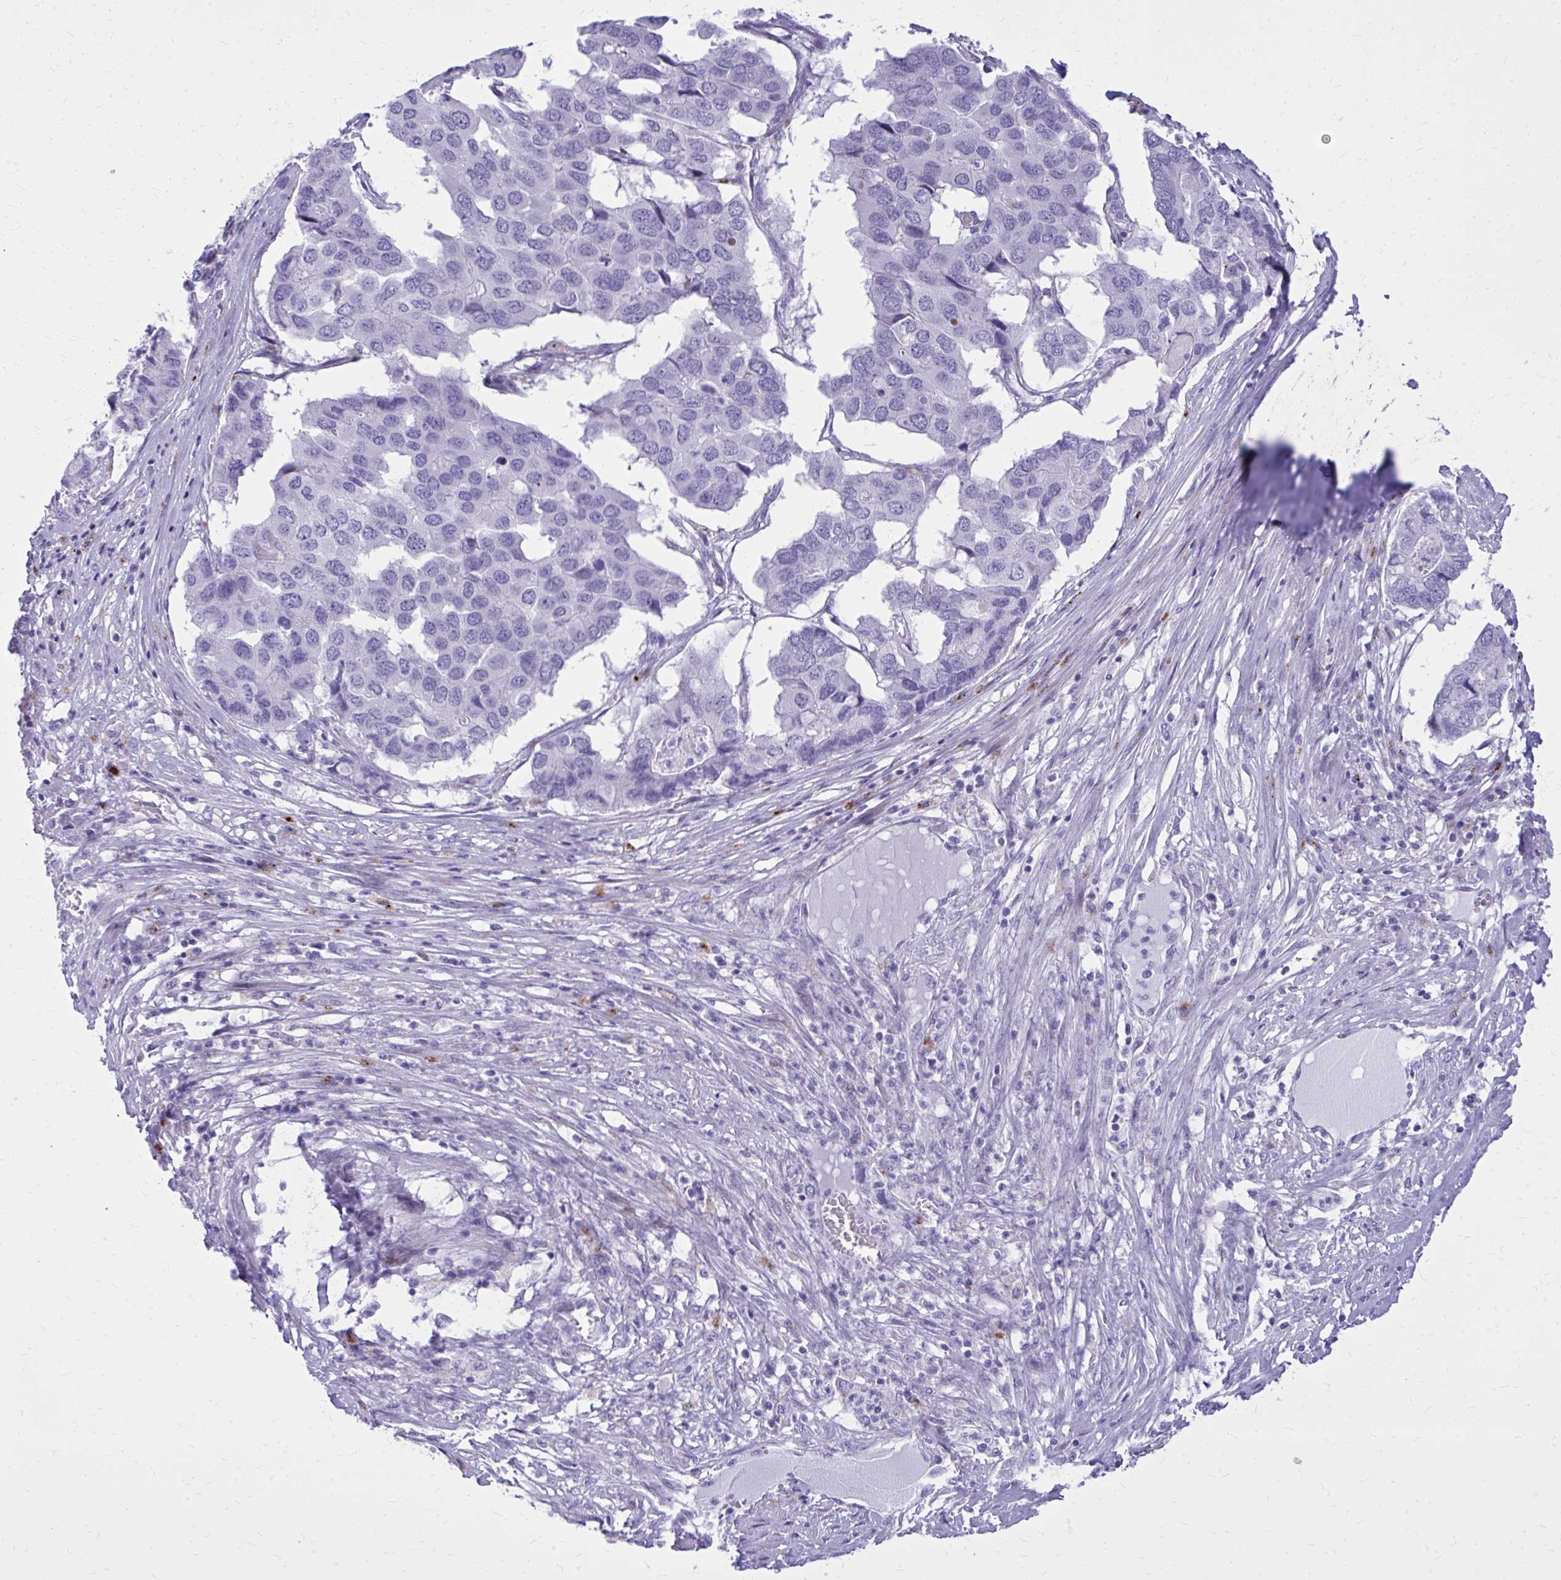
{"staining": {"intensity": "negative", "quantity": "none", "location": "none"}, "tissue": "pancreatic cancer", "cell_type": "Tumor cells", "image_type": "cancer", "snomed": [{"axis": "morphology", "description": "Adenocarcinoma, NOS"}, {"axis": "topography", "description": "Pancreas"}], "caption": "DAB immunohistochemical staining of pancreatic cancer displays no significant positivity in tumor cells.", "gene": "BCL6B", "patient": {"sex": "male", "age": 50}}